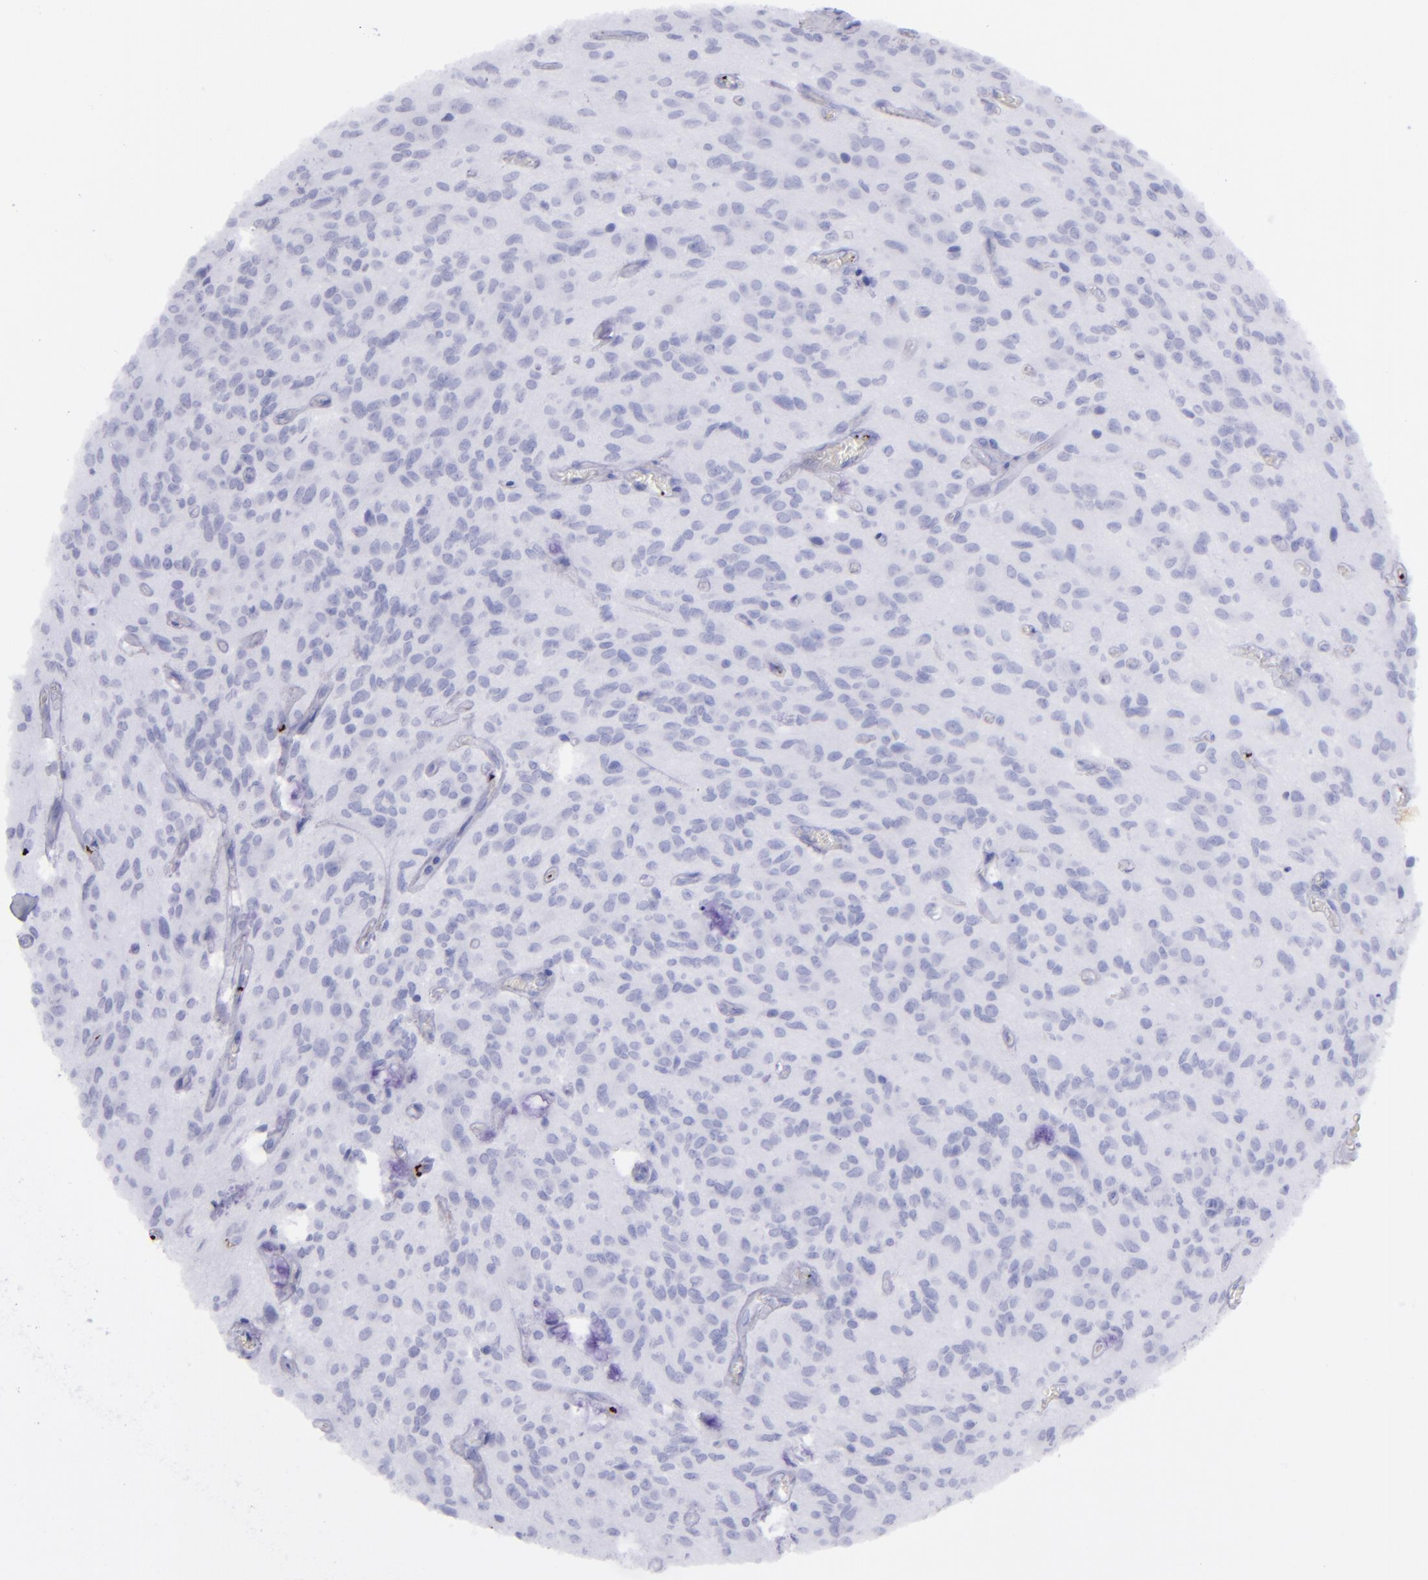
{"staining": {"intensity": "negative", "quantity": "none", "location": "none"}, "tissue": "glioma", "cell_type": "Tumor cells", "image_type": "cancer", "snomed": [{"axis": "morphology", "description": "Glioma, malignant, Low grade"}, {"axis": "topography", "description": "Brain"}], "caption": "The micrograph reveals no significant staining in tumor cells of glioma. (Stains: DAB immunohistochemistry with hematoxylin counter stain, Microscopy: brightfield microscopy at high magnification).", "gene": "EFCAB13", "patient": {"sex": "female", "age": 15}}